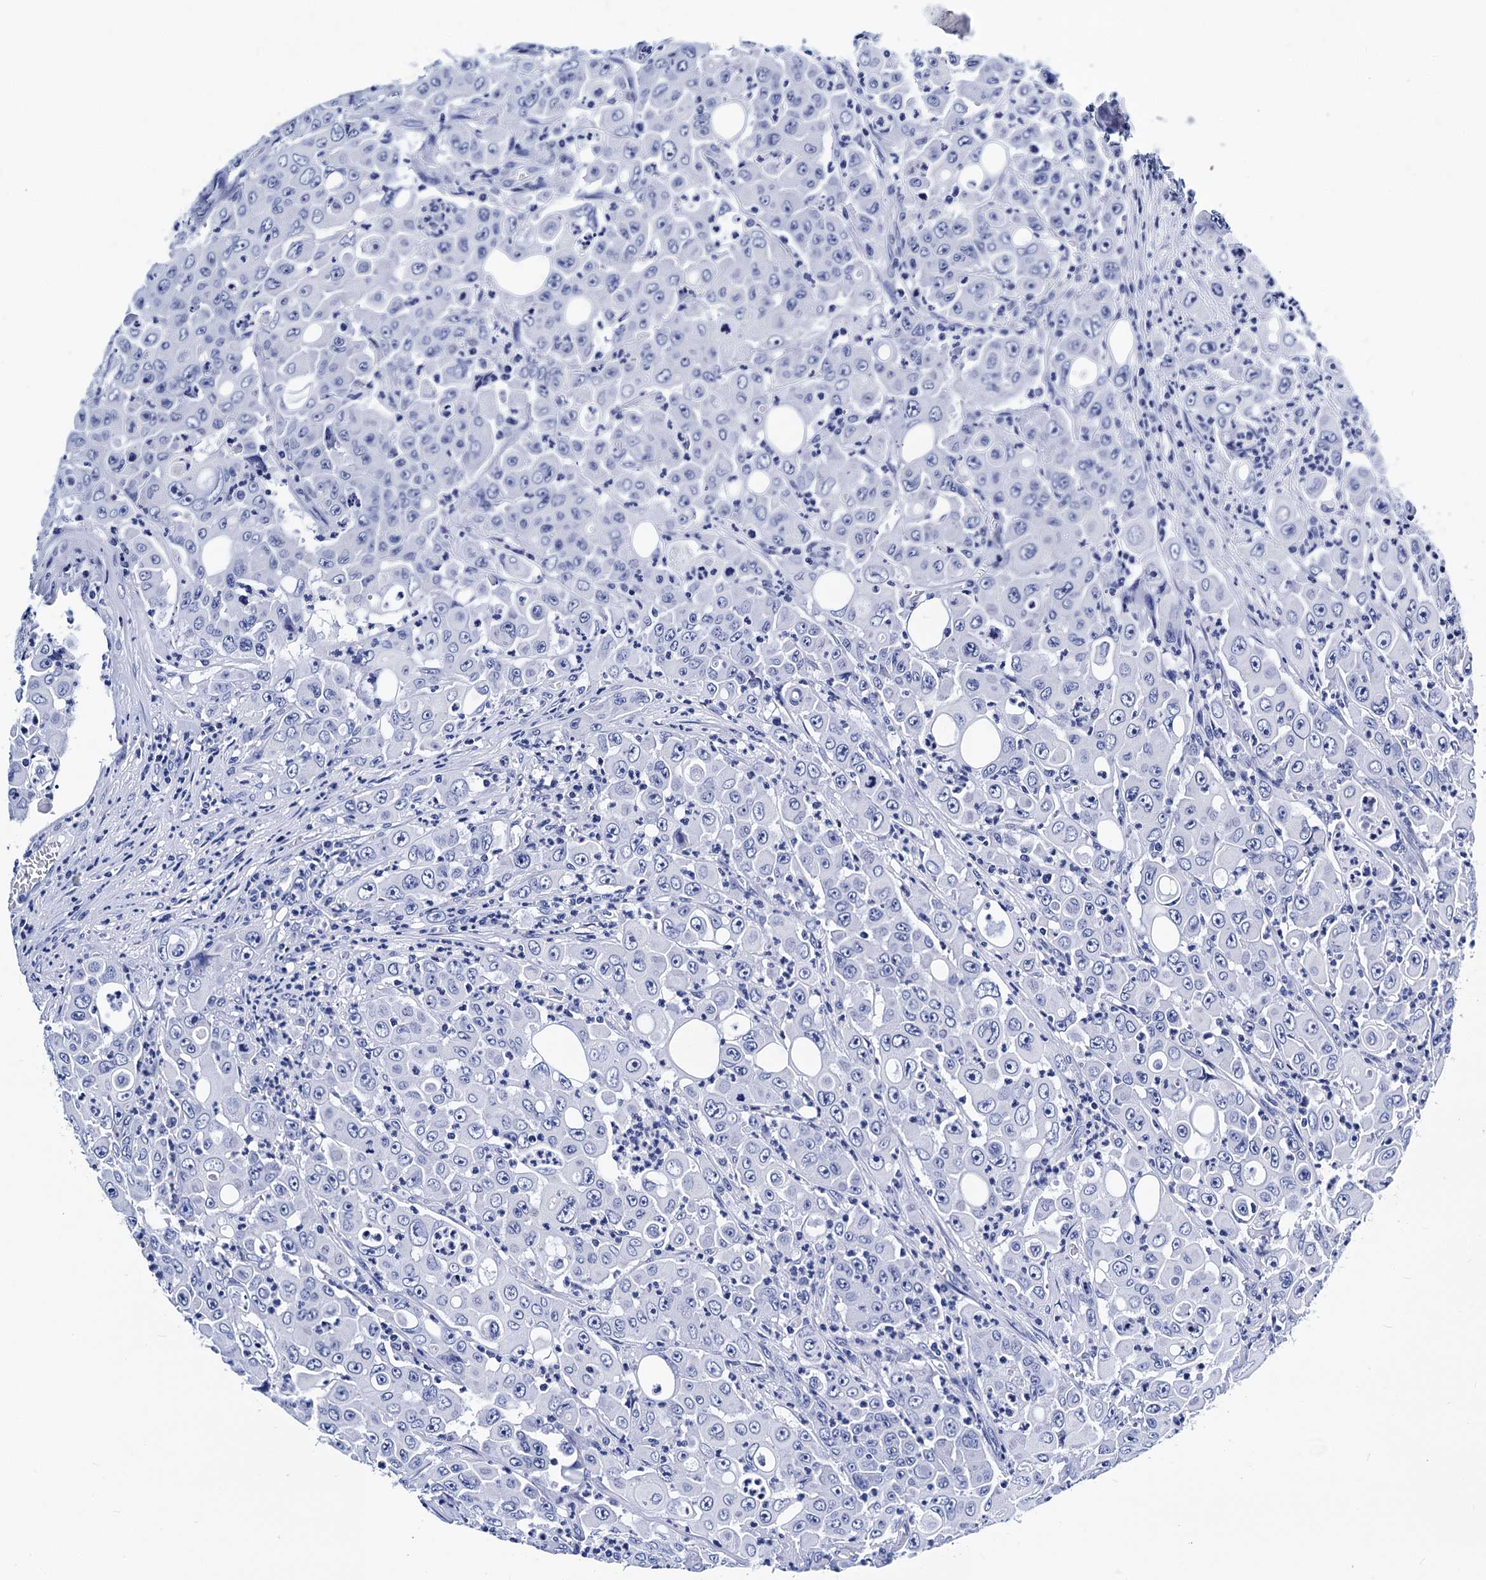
{"staining": {"intensity": "negative", "quantity": "none", "location": "none"}, "tissue": "colorectal cancer", "cell_type": "Tumor cells", "image_type": "cancer", "snomed": [{"axis": "morphology", "description": "Adenocarcinoma, NOS"}, {"axis": "topography", "description": "Colon"}], "caption": "Photomicrograph shows no significant protein expression in tumor cells of colorectal cancer (adenocarcinoma).", "gene": "MYBPC3", "patient": {"sex": "male", "age": 51}}